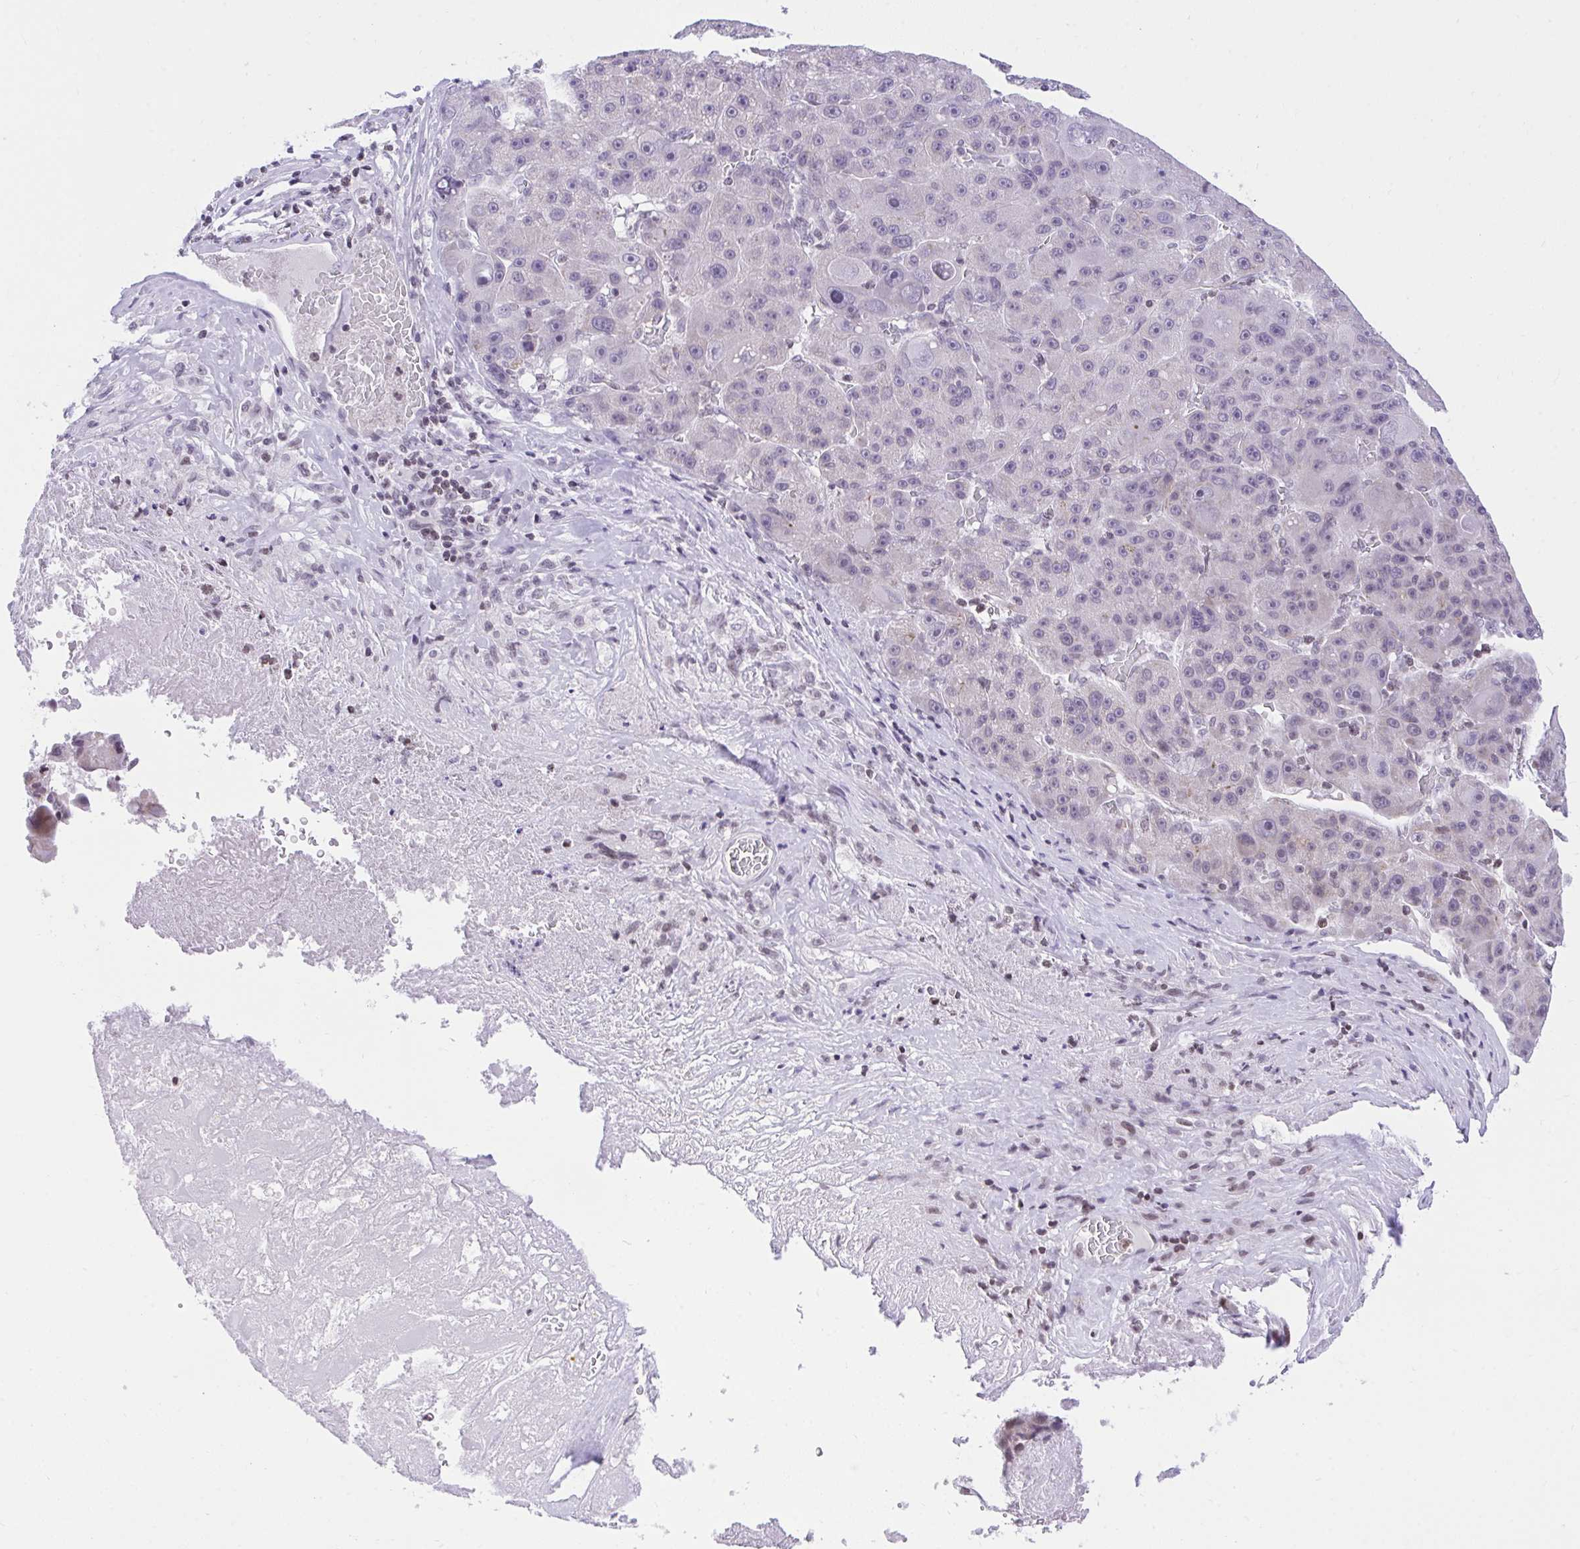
{"staining": {"intensity": "negative", "quantity": "none", "location": "none"}, "tissue": "liver cancer", "cell_type": "Tumor cells", "image_type": "cancer", "snomed": [{"axis": "morphology", "description": "Carcinoma, Hepatocellular, NOS"}, {"axis": "topography", "description": "Liver"}], "caption": "Tumor cells show no significant protein expression in liver cancer (hepatocellular carcinoma).", "gene": "KCNN4", "patient": {"sex": "male", "age": 76}}